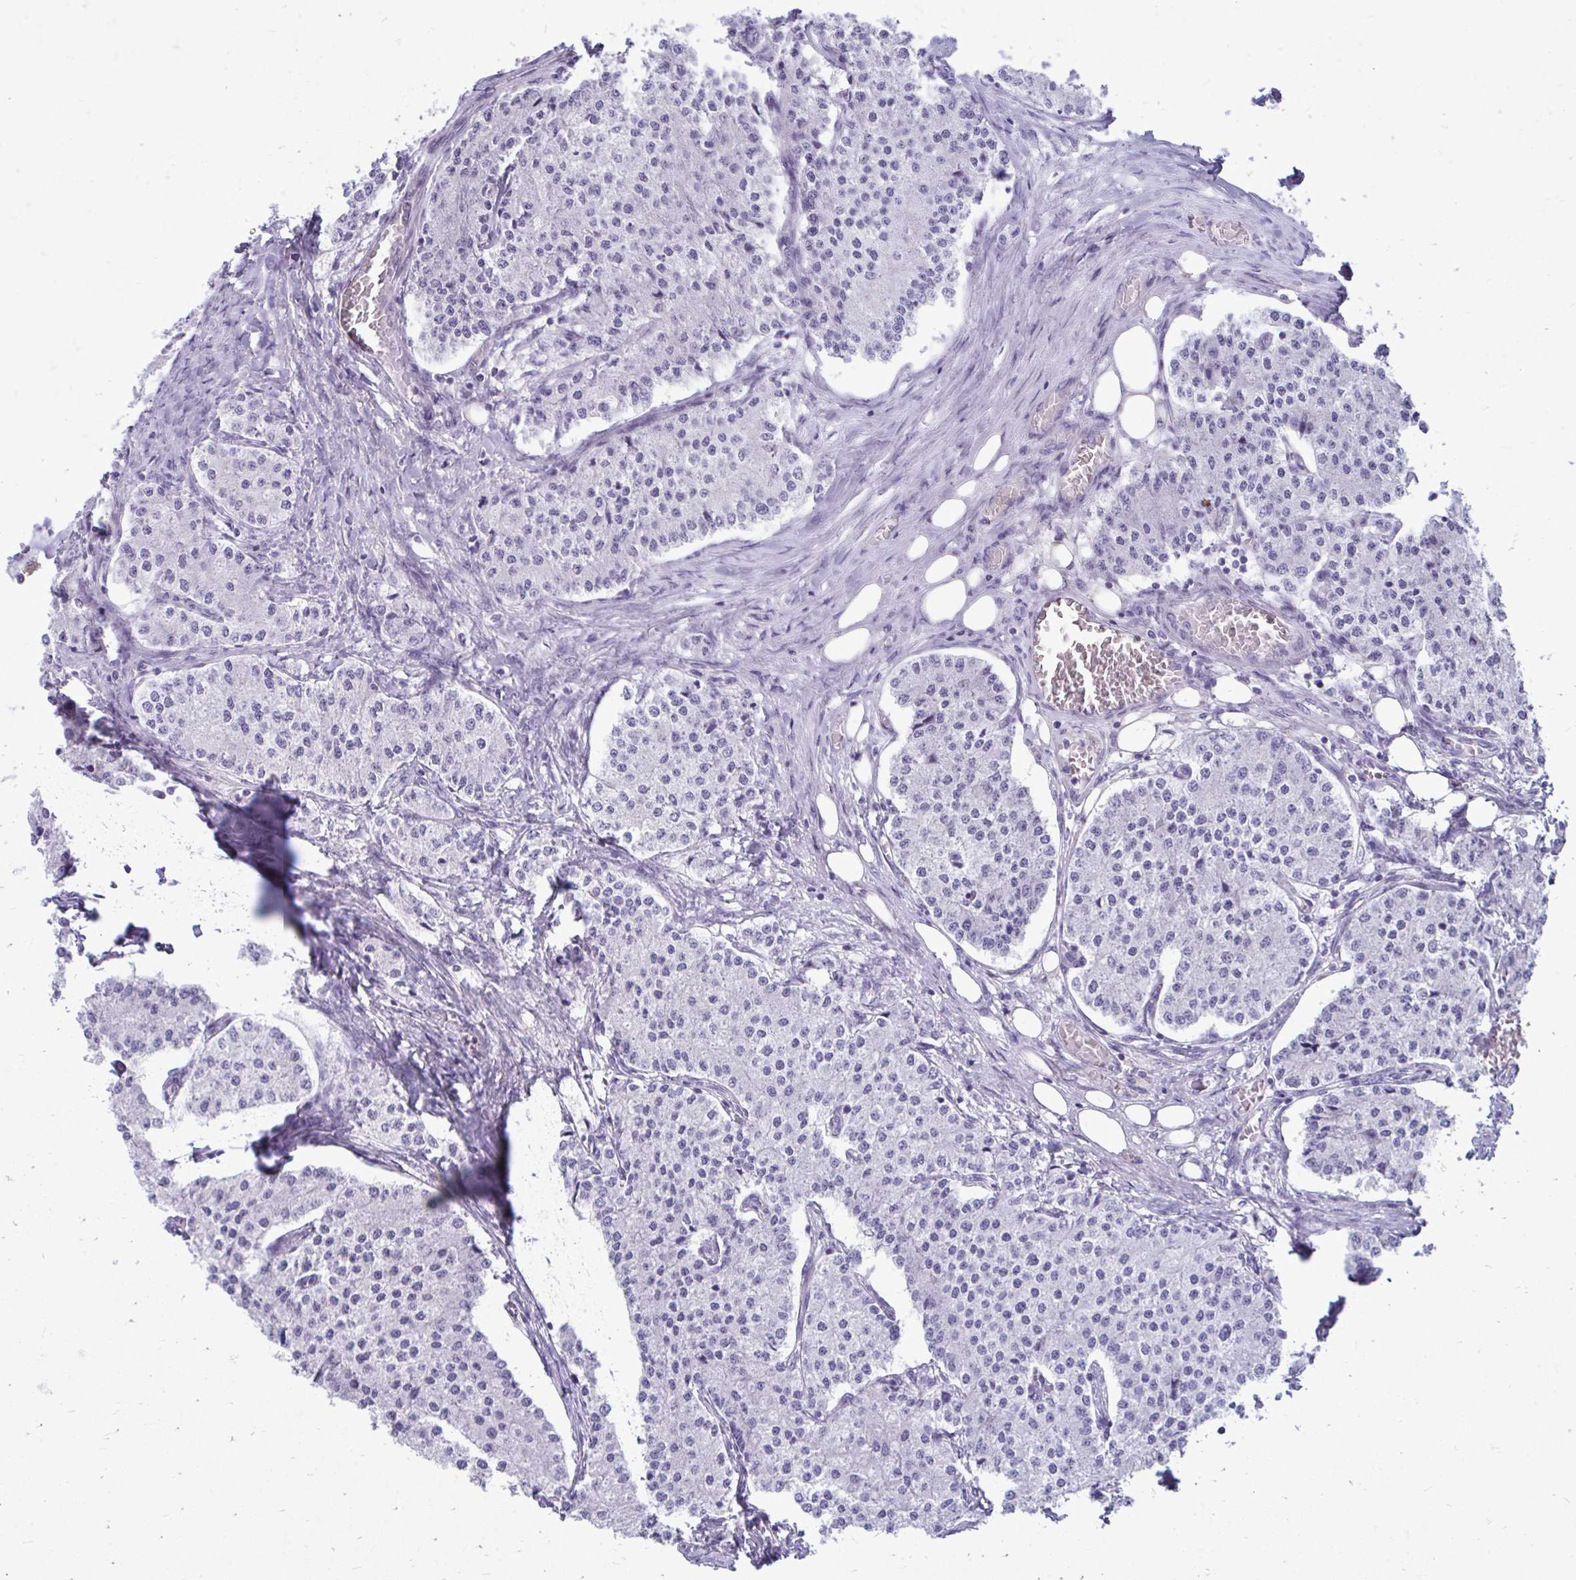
{"staining": {"intensity": "negative", "quantity": "none", "location": "none"}, "tissue": "carcinoid", "cell_type": "Tumor cells", "image_type": "cancer", "snomed": [{"axis": "morphology", "description": "Carcinoid, malignant, NOS"}, {"axis": "topography", "description": "Colon"}], "caption": "Photomicrograph shows no significant protein staining in tumor cells of carcinoid.", "gene": "FABP3", "patient": {"sex": "female", "age": 52}}